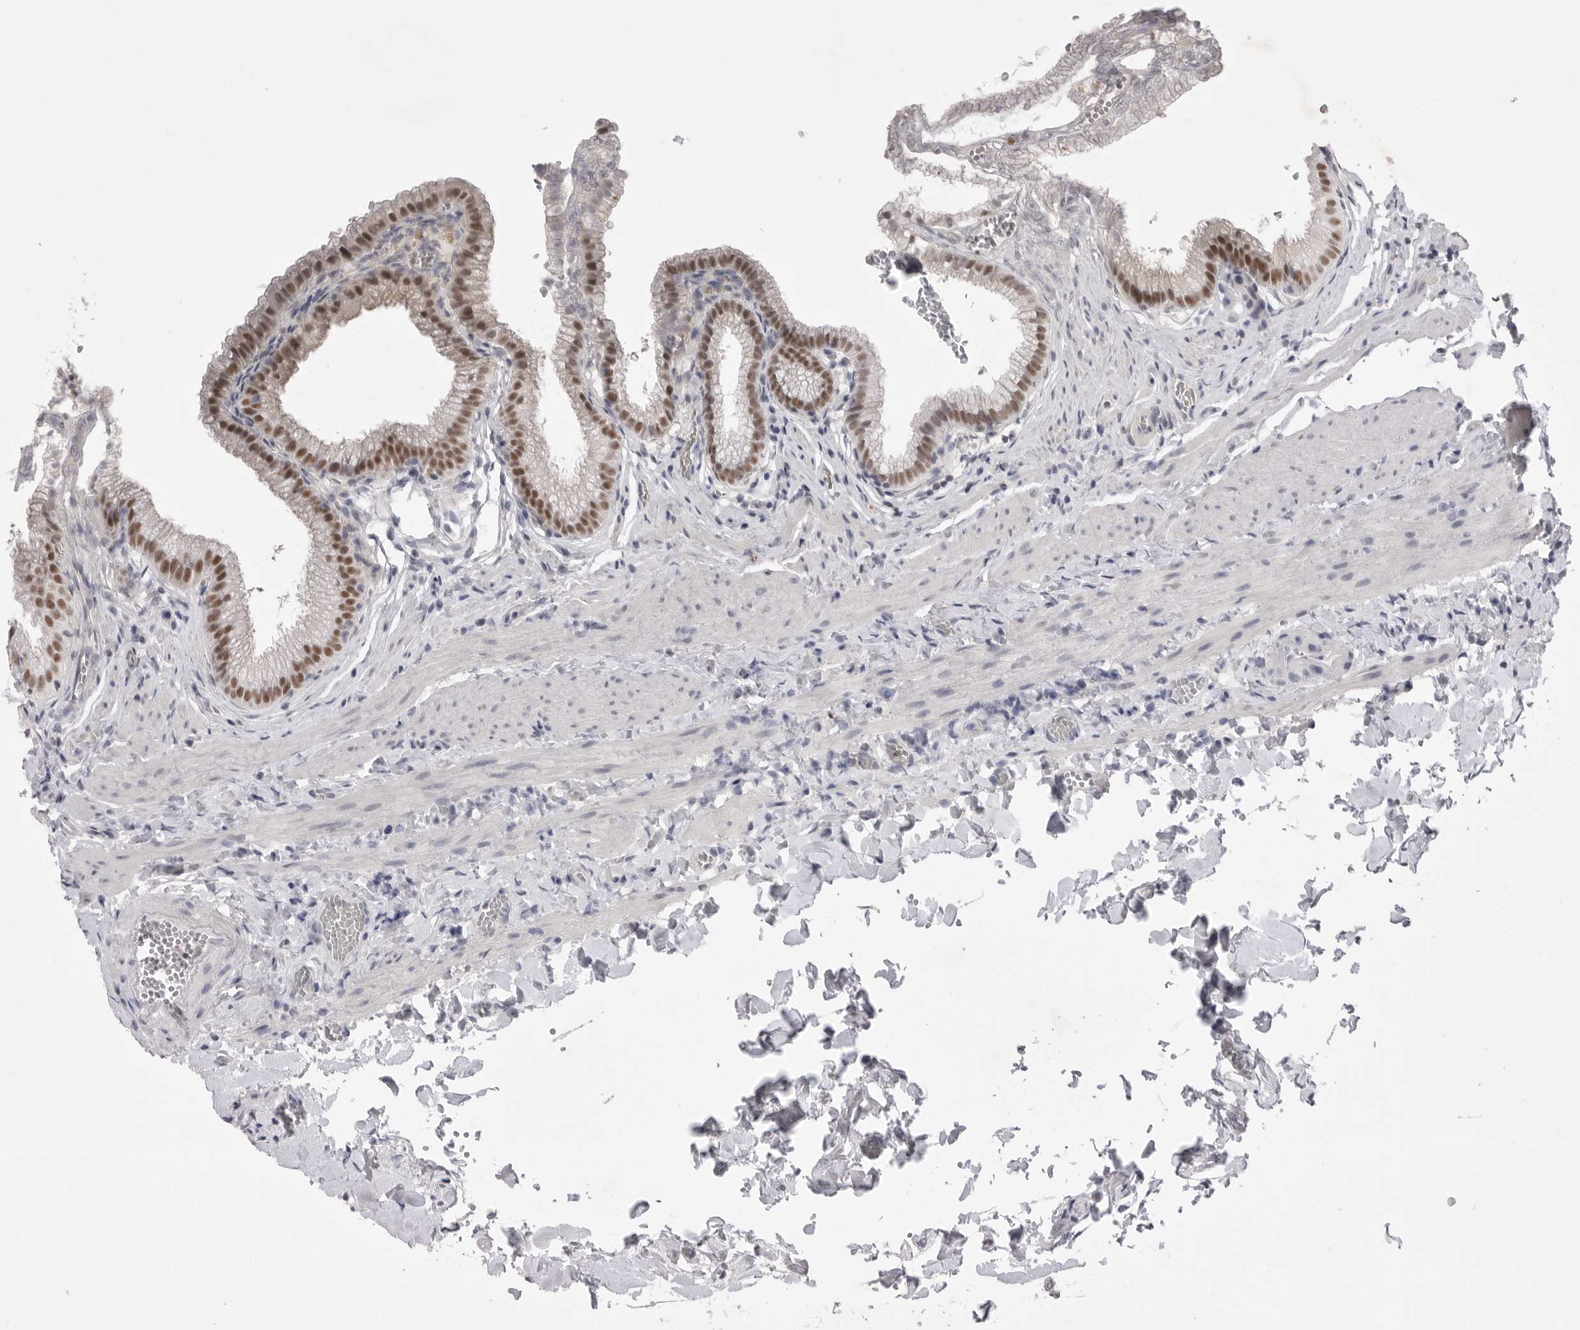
{"staining": {"intensity": "strong", "quantity": ">75%", "location": "nuclear"}, "tissue": "gallbladder", "cell_type": "Glandular cells", "image_type": "normal", "snomed": [{"axis": "morphology", "description": "Normal tissue, NOS"}, {"axis": "topography", "description": "Gallbladder"}], "caption": "Gallbladder stained with DAB immunohistochemistry (IHC) displays high levels of strong nuclear staining in about >75% of glandular cells. (DAB (3,3'-diaminobenzidine) IHC with brightfield microscopy, high magnification).", "gene": "ZBTB7B", "patient": {"sex": "male", "age": 38}}